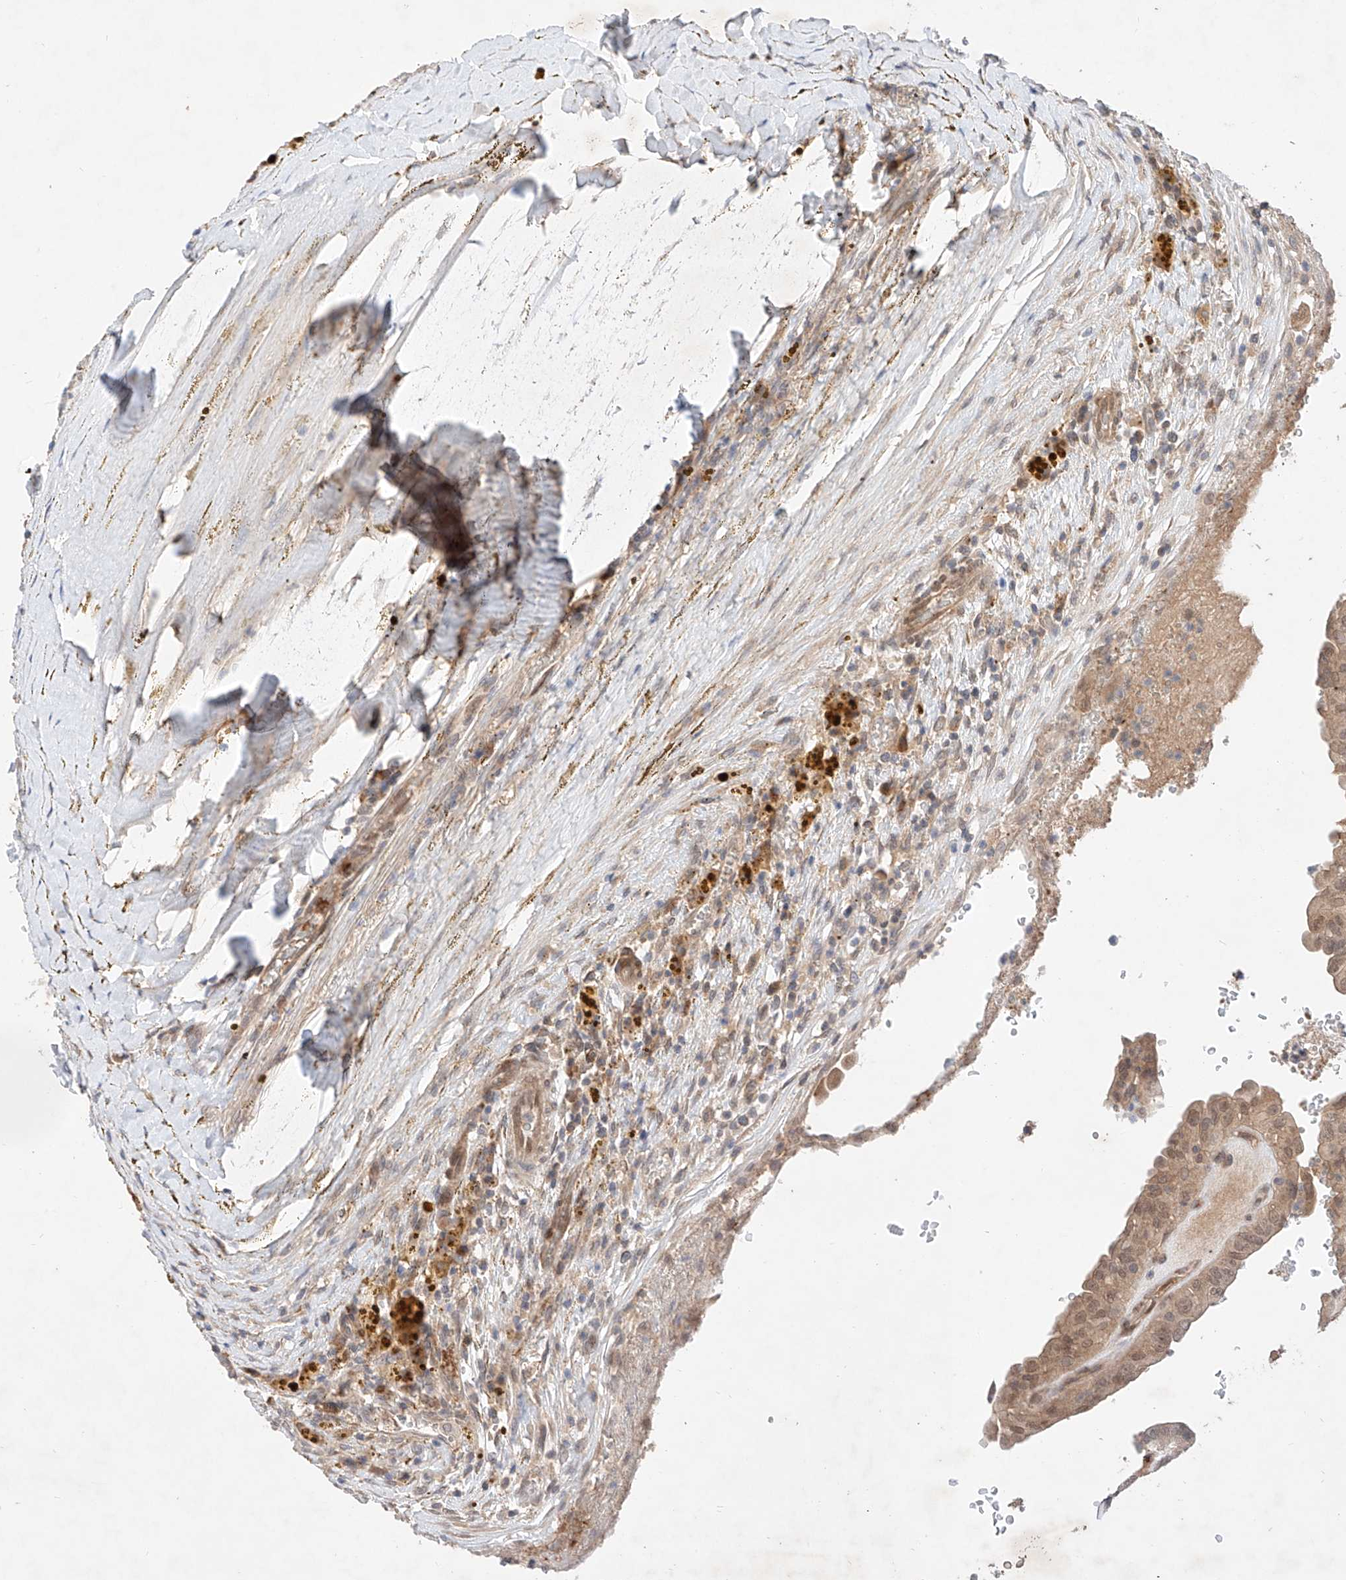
{"staining": {"intensity": "weak", "quantity": ">75%", "location": "cytoplasmic/membranous,nuclear"}, "tissue": "thyroid cancer", "cell_type": "Tumor cells", "image_type": "cancer", "snomed": [{"axis": "morphology", "description": "Papillary adenocarcinoma, NOS"}, {"axis": "topography", "description": "Thyroid gland"}], "caption": "Immunohistochemical staining of thyroid papillary adenocarcinoma displays low levels of weak cytoplasmic/membranous and nuclear protein expression in approximately >75% of tumor cells.", "gene": "ZNF124", "patient": {"sex": "male", "age": 77}}